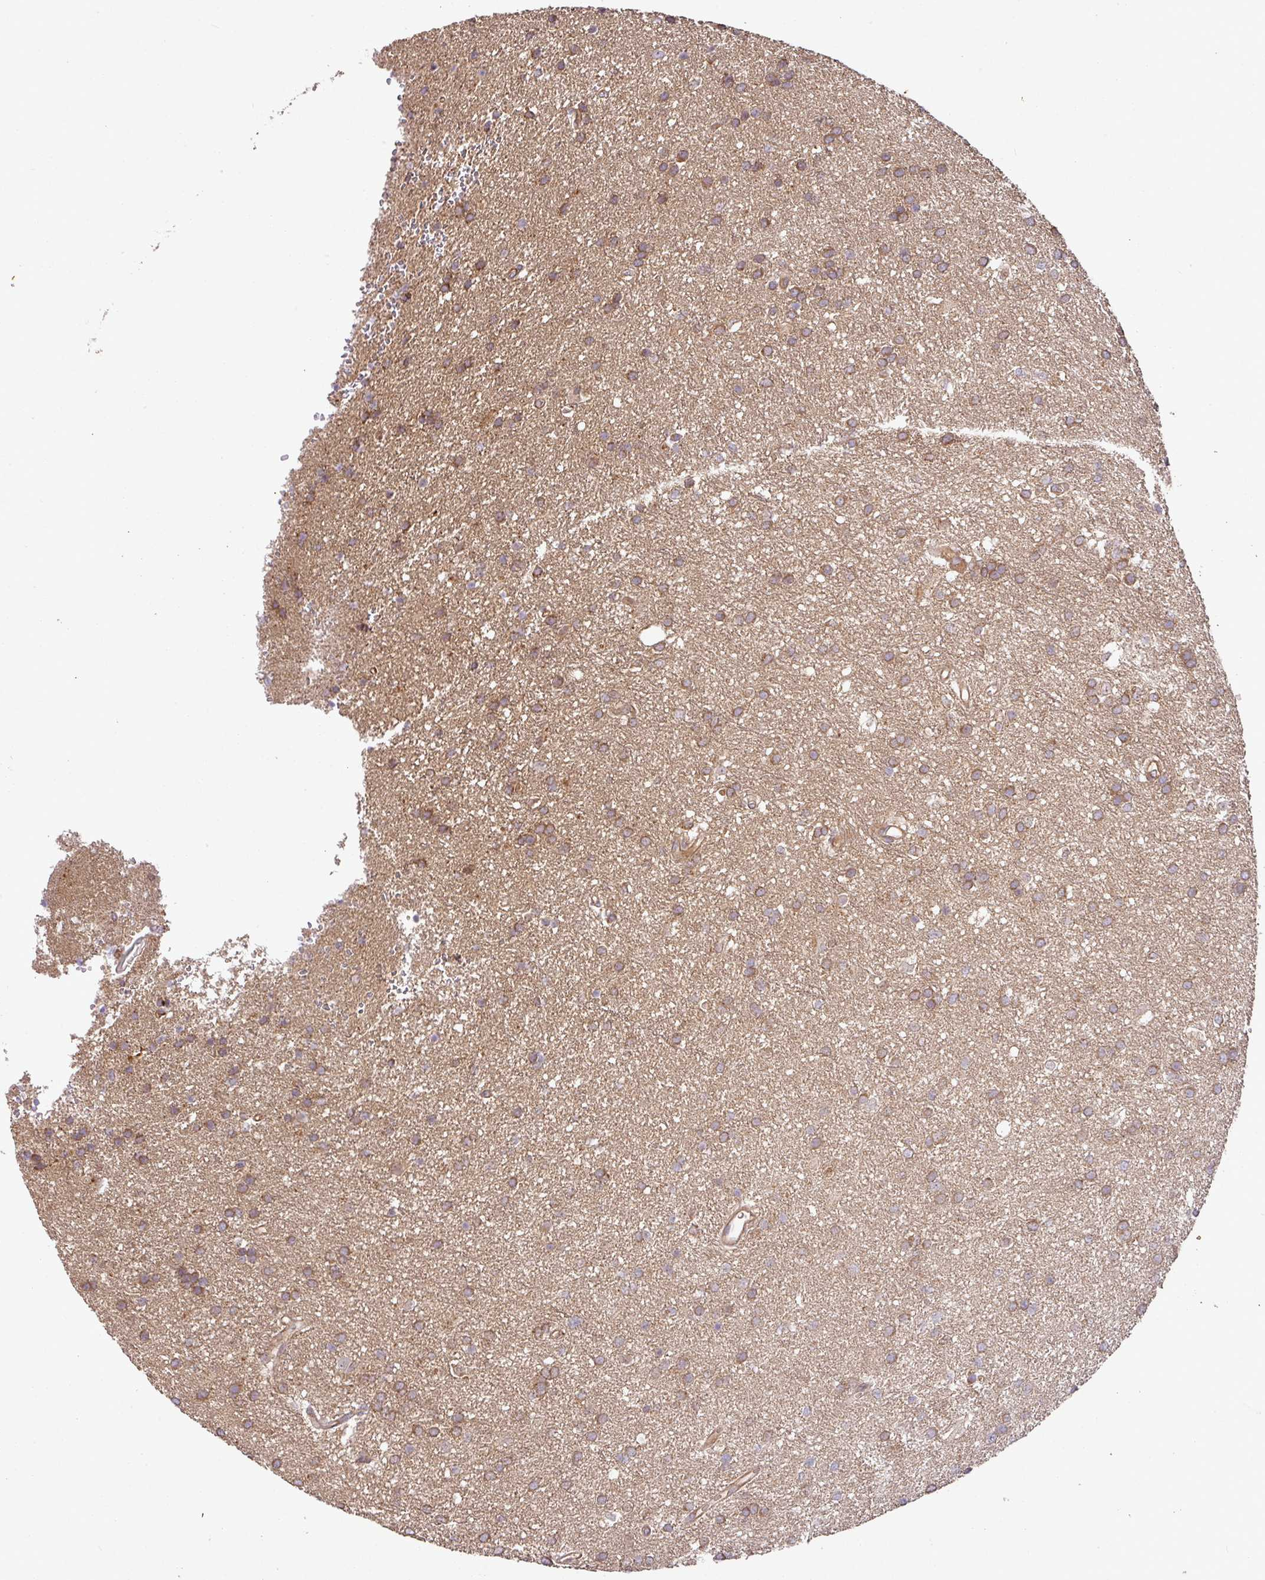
{"staining": {"intensity": "moderate", "quantity": ">75%", "location": "cytoplasmic/membranous"}, "tissue": "glioma", "cell_type": "Tumor cells", "image_type": "cancer", "snomed": [{"axis": "morphology", "description": "Glioma, malignant, Low grade"}, {"axis": "topography", "description": "Brain"}], "caption": "Human low-grade glioma (malignant) stained for a protein (brown) reveals moderate cytoplasmic/membranous positive expression in approximately >75% of tumor cells.", "gene": "GSPT1", "patient": {"sex": "female", "age": 33}}